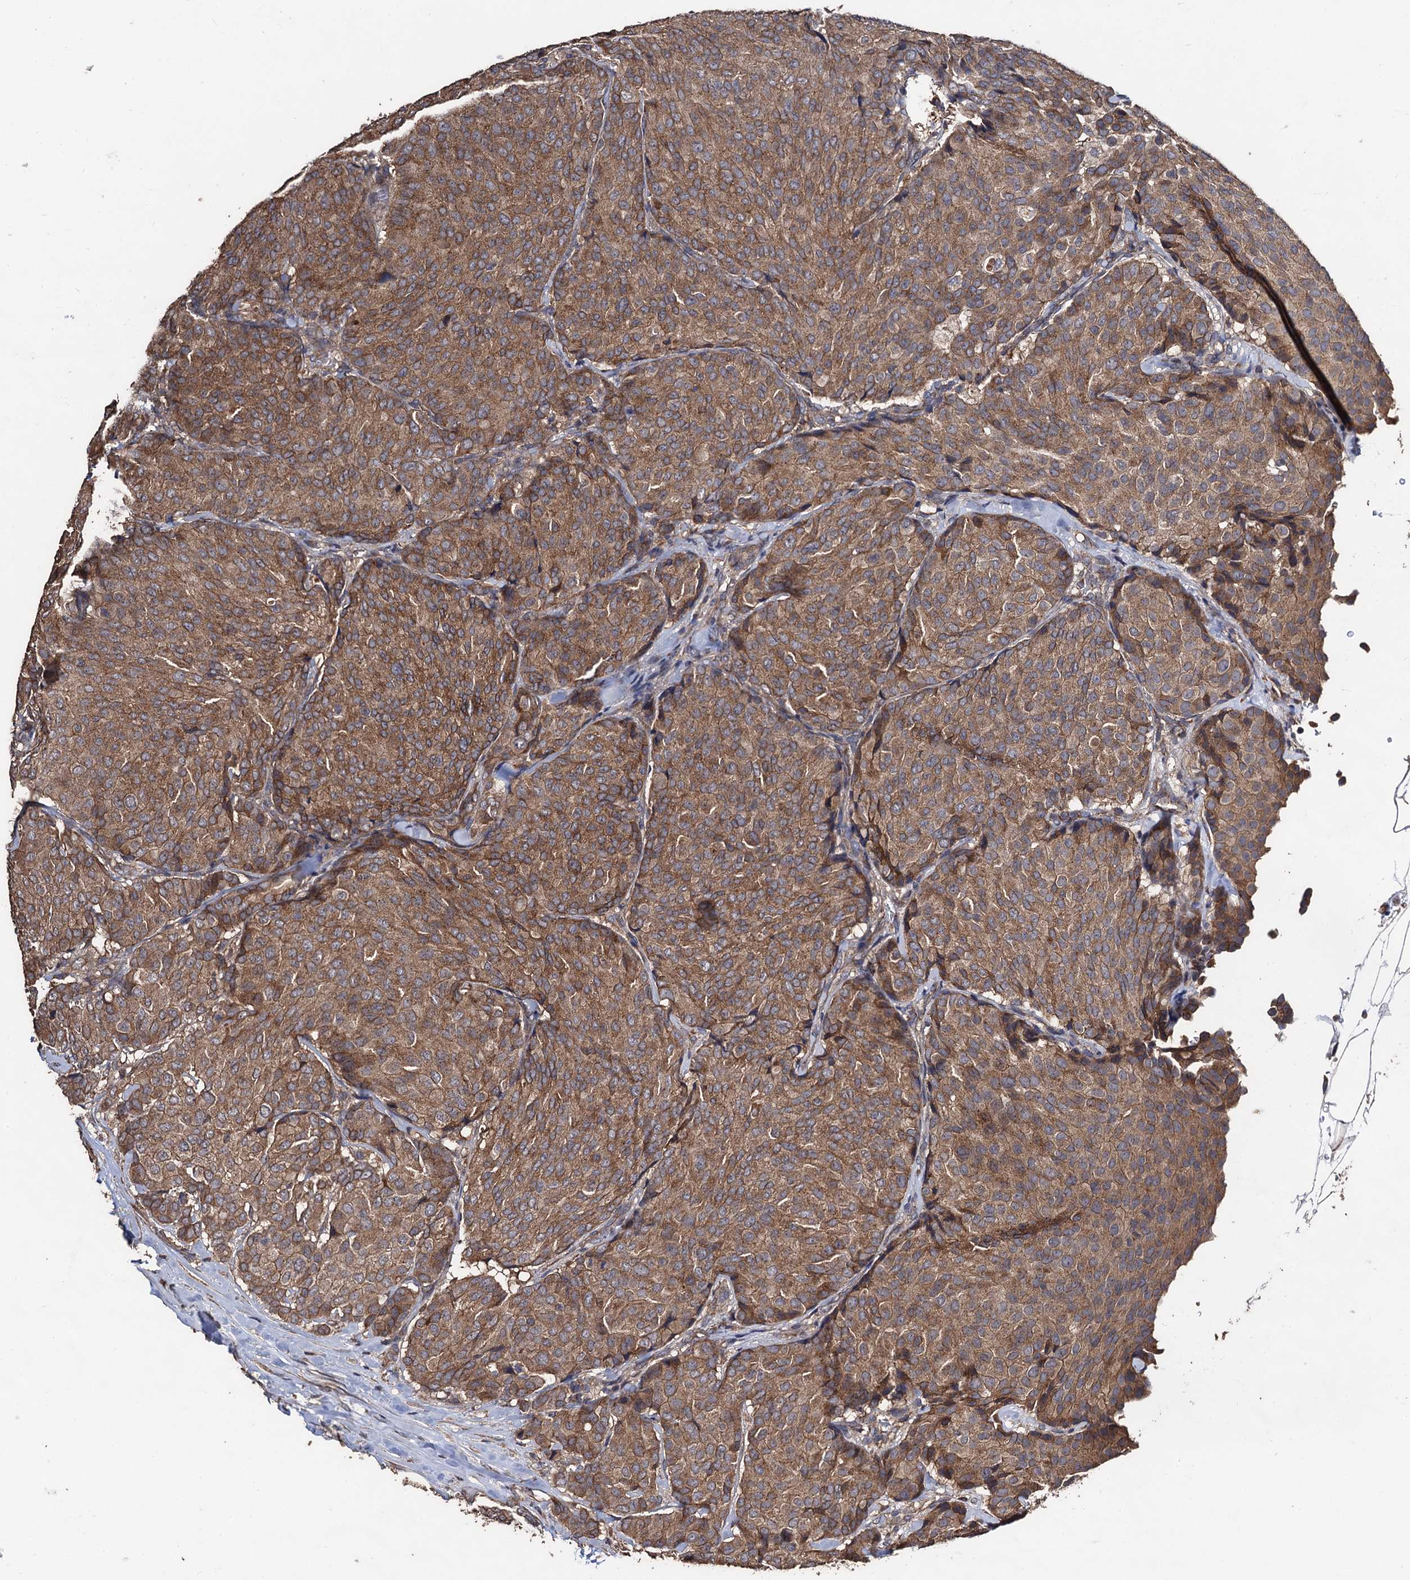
{"staining": {"intensity": "moderate", "quantity": ">75%", "location": "cytoplasmic/membranous"}, "tissue": "breast cancer", "cell_type": "Tumor cells", "image_type": "cancer", "snomed": [{"axis": "morphology", "description": "Duct carcinoma"}, {"axis": "topography", "description": "Breast"}], "caption": "High-power microscopy captured an immunohistochemistry image of breast infiltrating ductal carcinoma, revealing moderate cytoplasmic/membranous staining in approximately >75% of tumor cells. (DAB (3,3'-diaminobenzidine) = brown stain, brightfield microscopy at high magnification).", "gene": "PPTC7", "patient": {"sex": "female", "age": 75}}